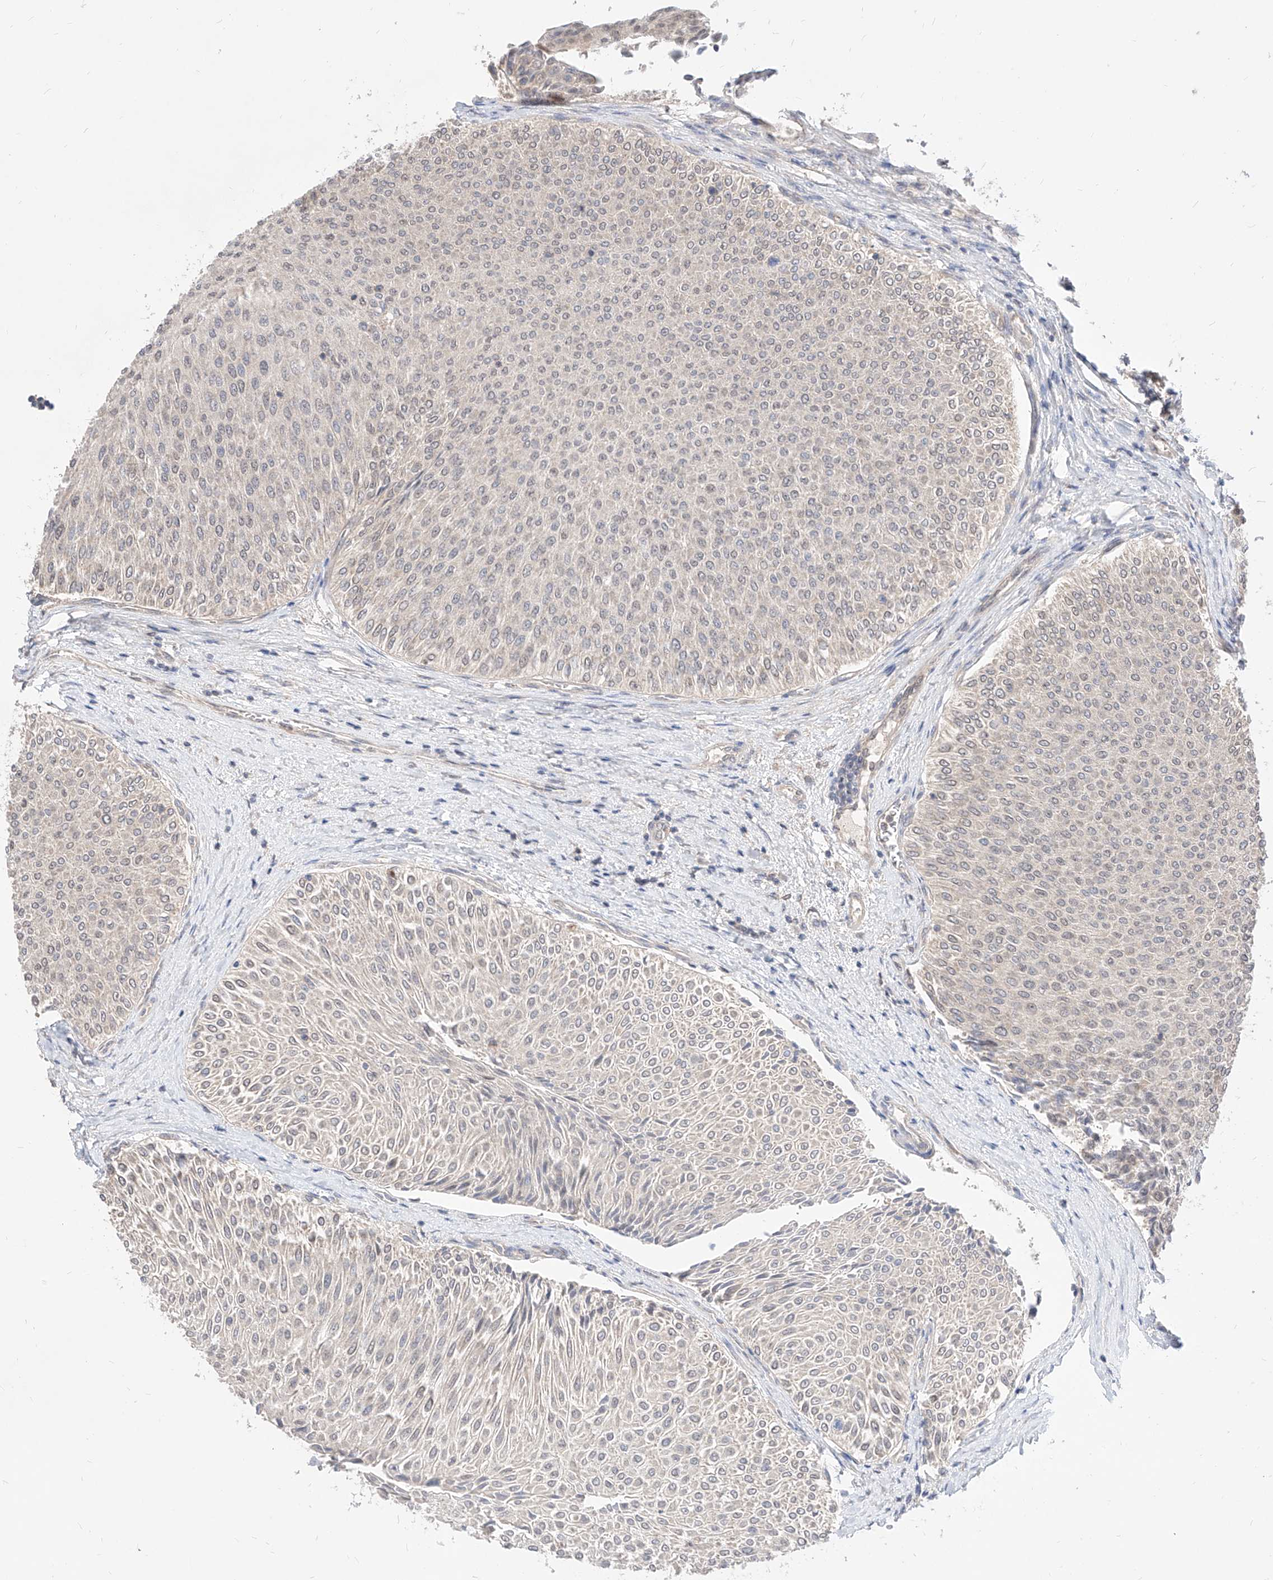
{"staining": {"intensity": "weak", "quantity": "25%-75%", "location": "nuclear"}, "tissue": "urothelial cancer", "cell_type": "Tumor cells", "image_type": "cancer", "snomed": [{"axis": "morphology", "description": "Urothelial carcinoma, Low grade"}, {"axis": "topography", "description": "Urinary bladder"}], "caption": "Human low-grade urothelial carcinoma stained with a brown dye shows weak nuclear positive staining in about 25%-75% of tumor cells.", "gene": "TSNAX", "patient": {"sex": "male", "age": 78}}